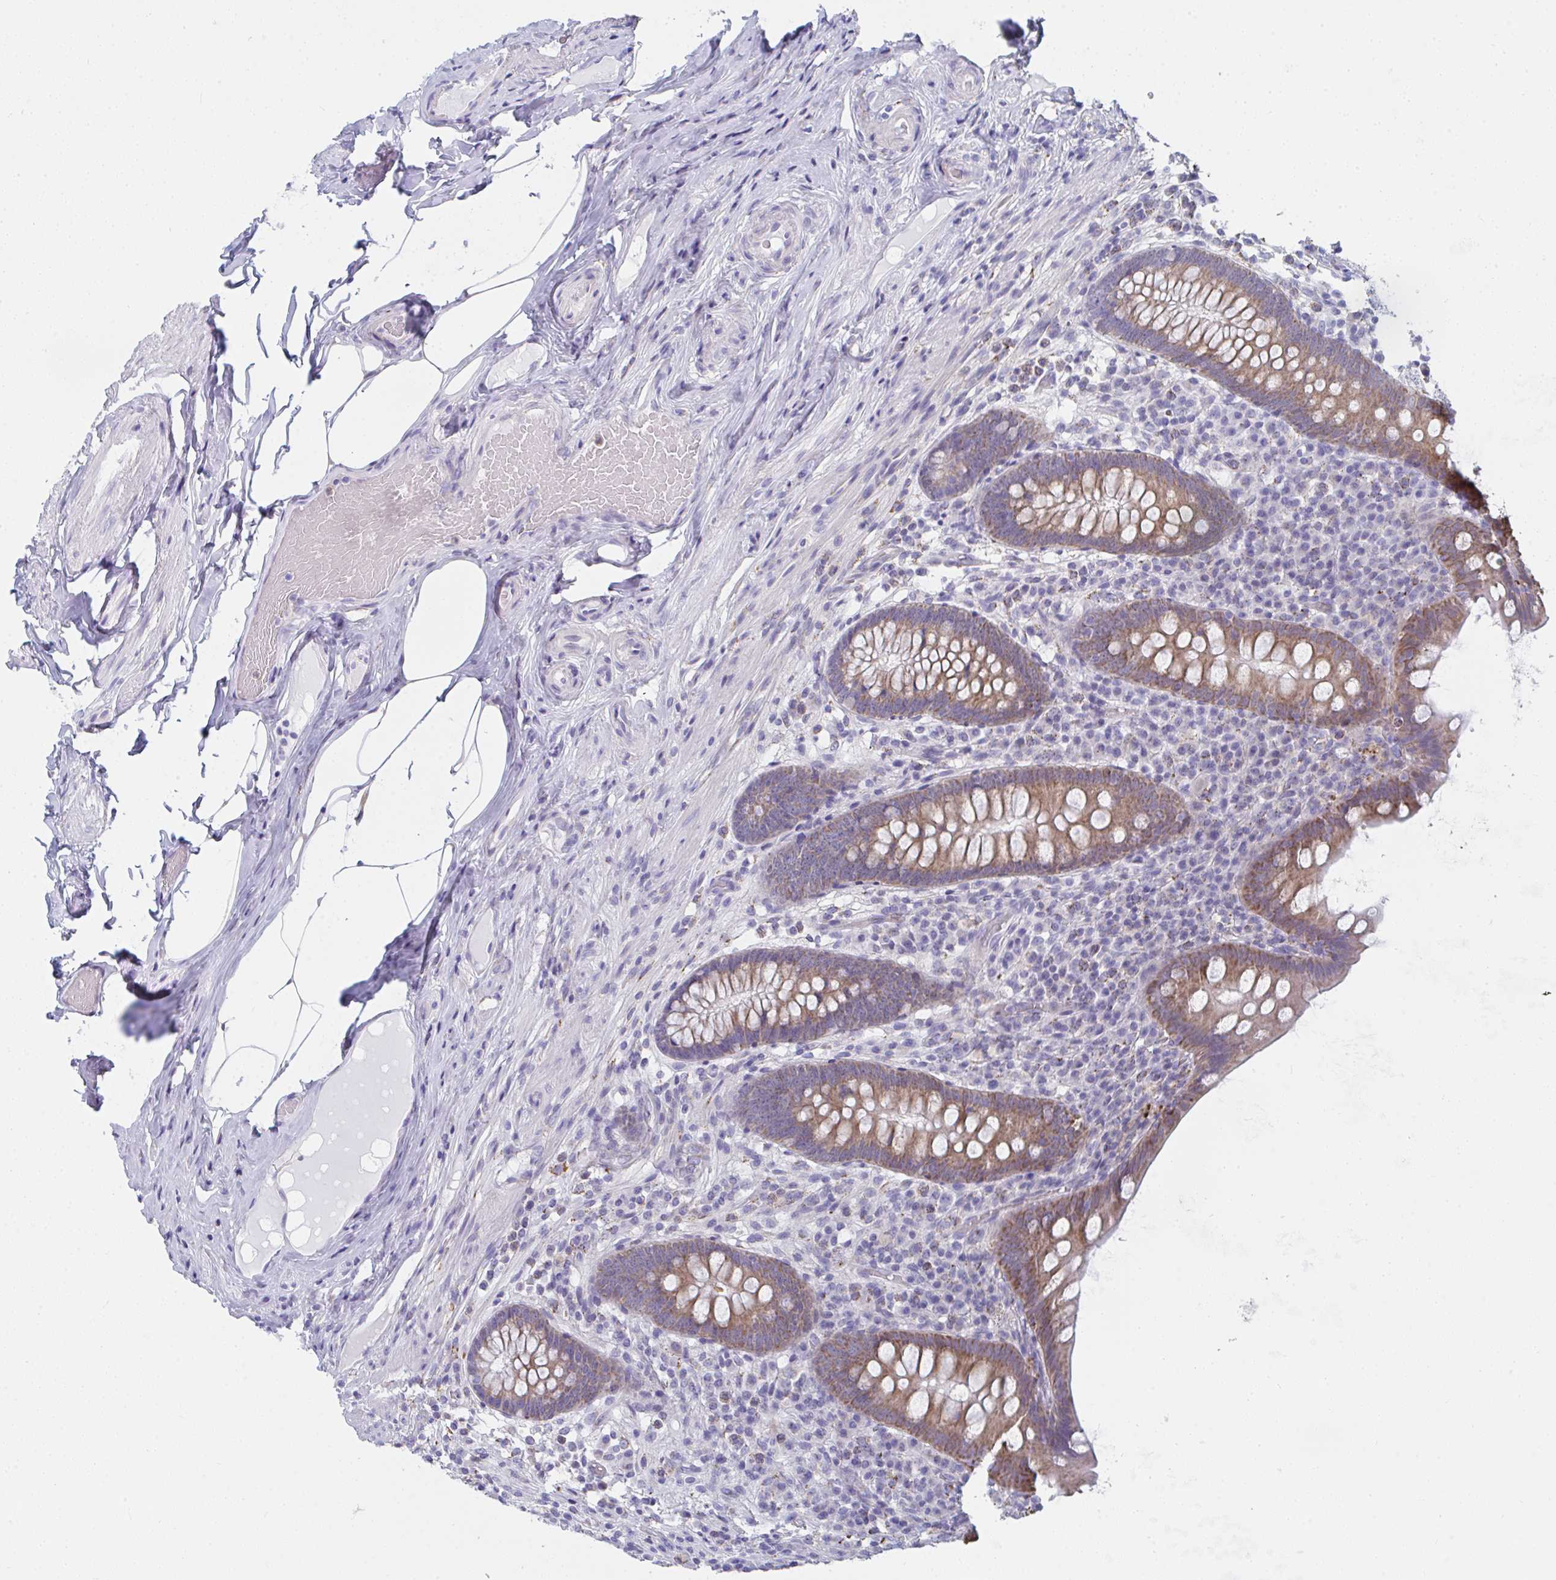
{"staining": {"intensity": "moderate", "quantity": ">75%", "location": "cytoplasmic/membranous"}, "tissue": "appendix", "cell_type": "Glandular cells", "image_type": "normal", "snomed": [{"axis": "morphology", "description": "Normal tissue, NOS"}, {"axis": "topography", "description": "Appendix"}], "caption": "An image of human appendix stained for a protein displays moderate cytoplasmic/membranous brown staining in glandular cells. (DAB (3,3'-diaminobenzidine) IHC with brightfield microscopy, high magnification).", "gene": "MGAM2", "patient": {"sex": "male", "age": 71}}